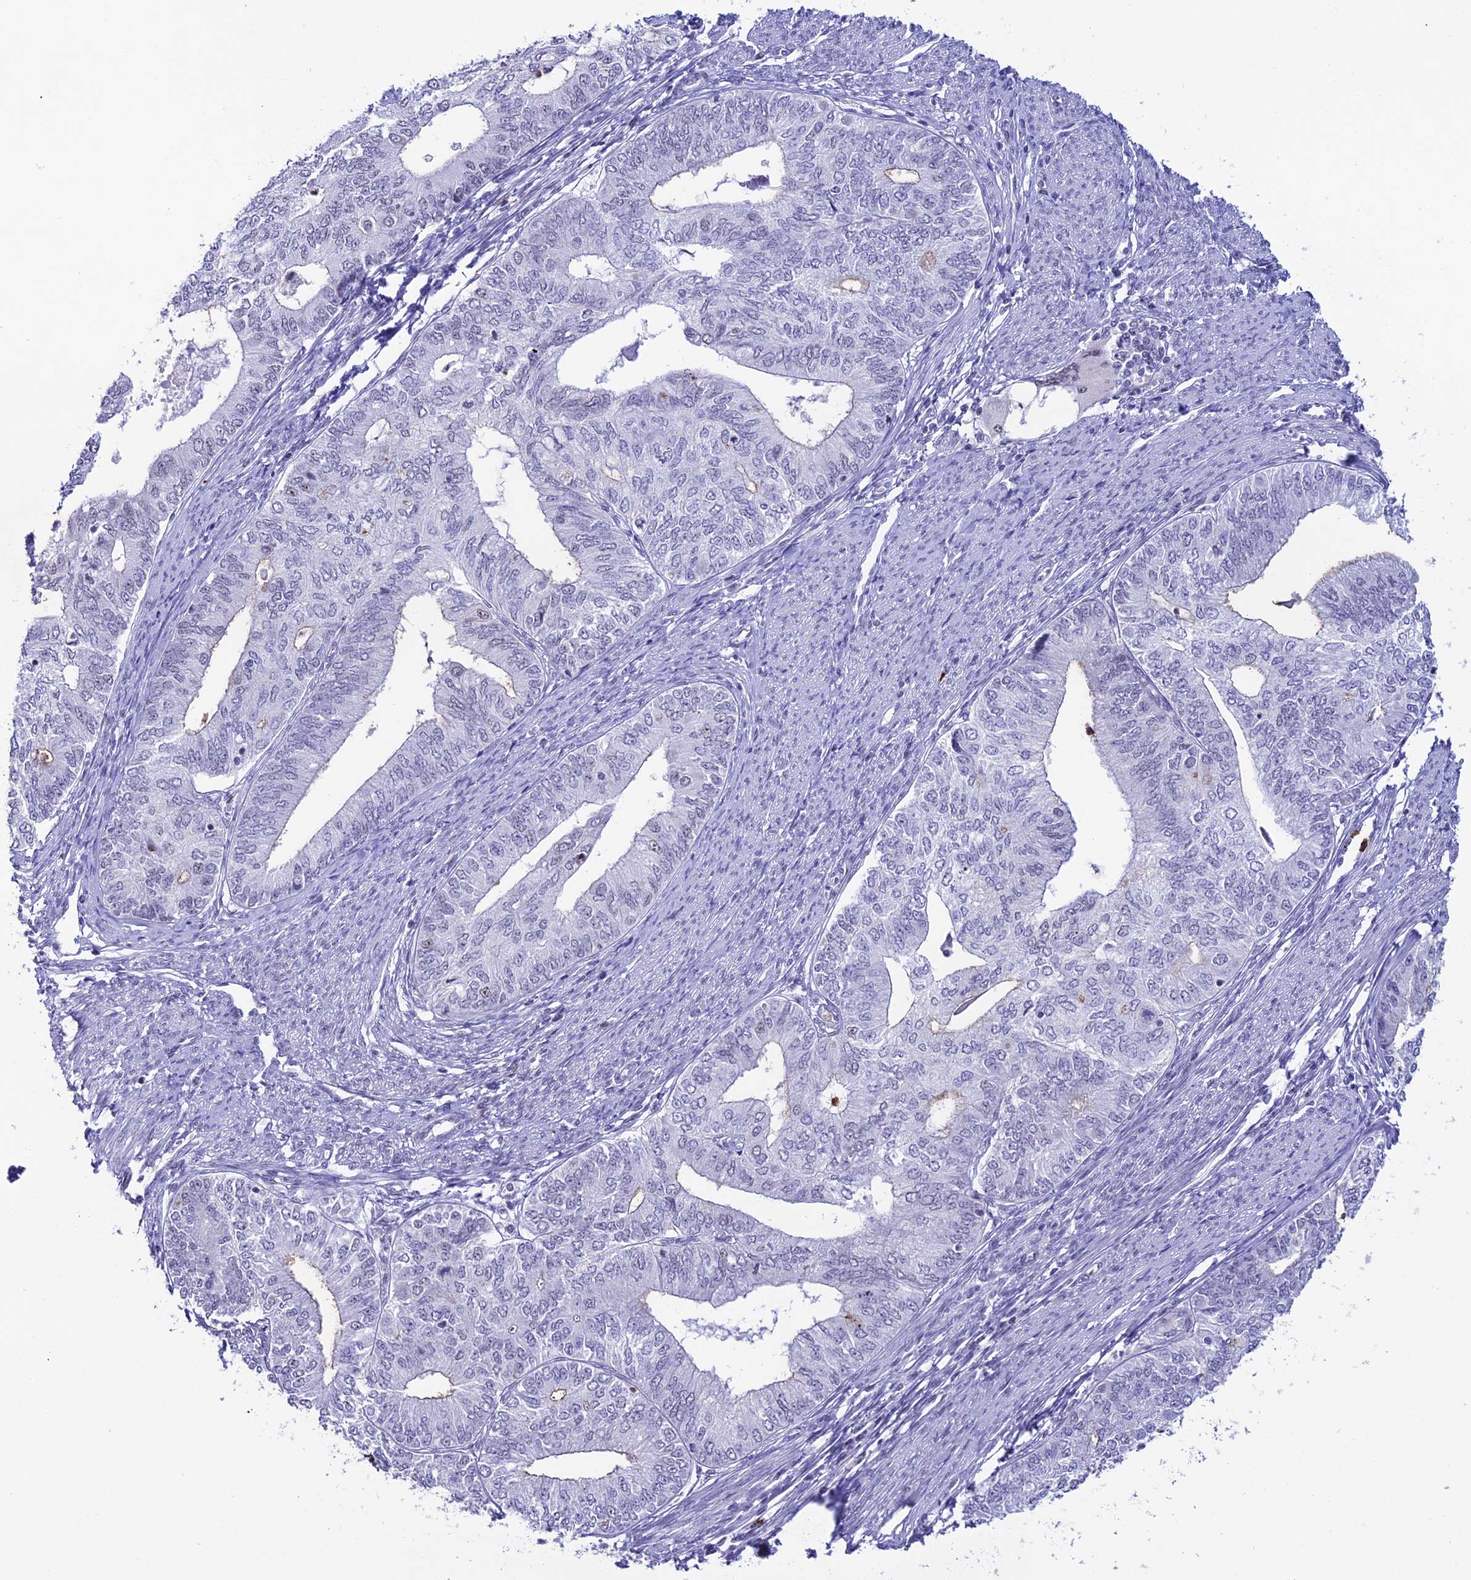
{"staining": {"intensity": "negative", "quantity": "none", "location": "none"}, "tissue": "endometrial cancer", "cell_type": "Tumor cells", "image_type": "cancer", "snomed": [{"axis": "morphology", "description": "Adenocarcinoma, NOS"}, {"axis": "topography", "description": "Endometrium"}], "caption": "Immunohistochemical staining of endometrial cancer (adenocarcinoma) exhibits no significant staining in tumor cells. (DAB (3,3'-diaminobenzidine) IHC with hematoxylin counter stain).", "gene": "MFSD2B", "patient": {"sex": "female", "age": 68}}